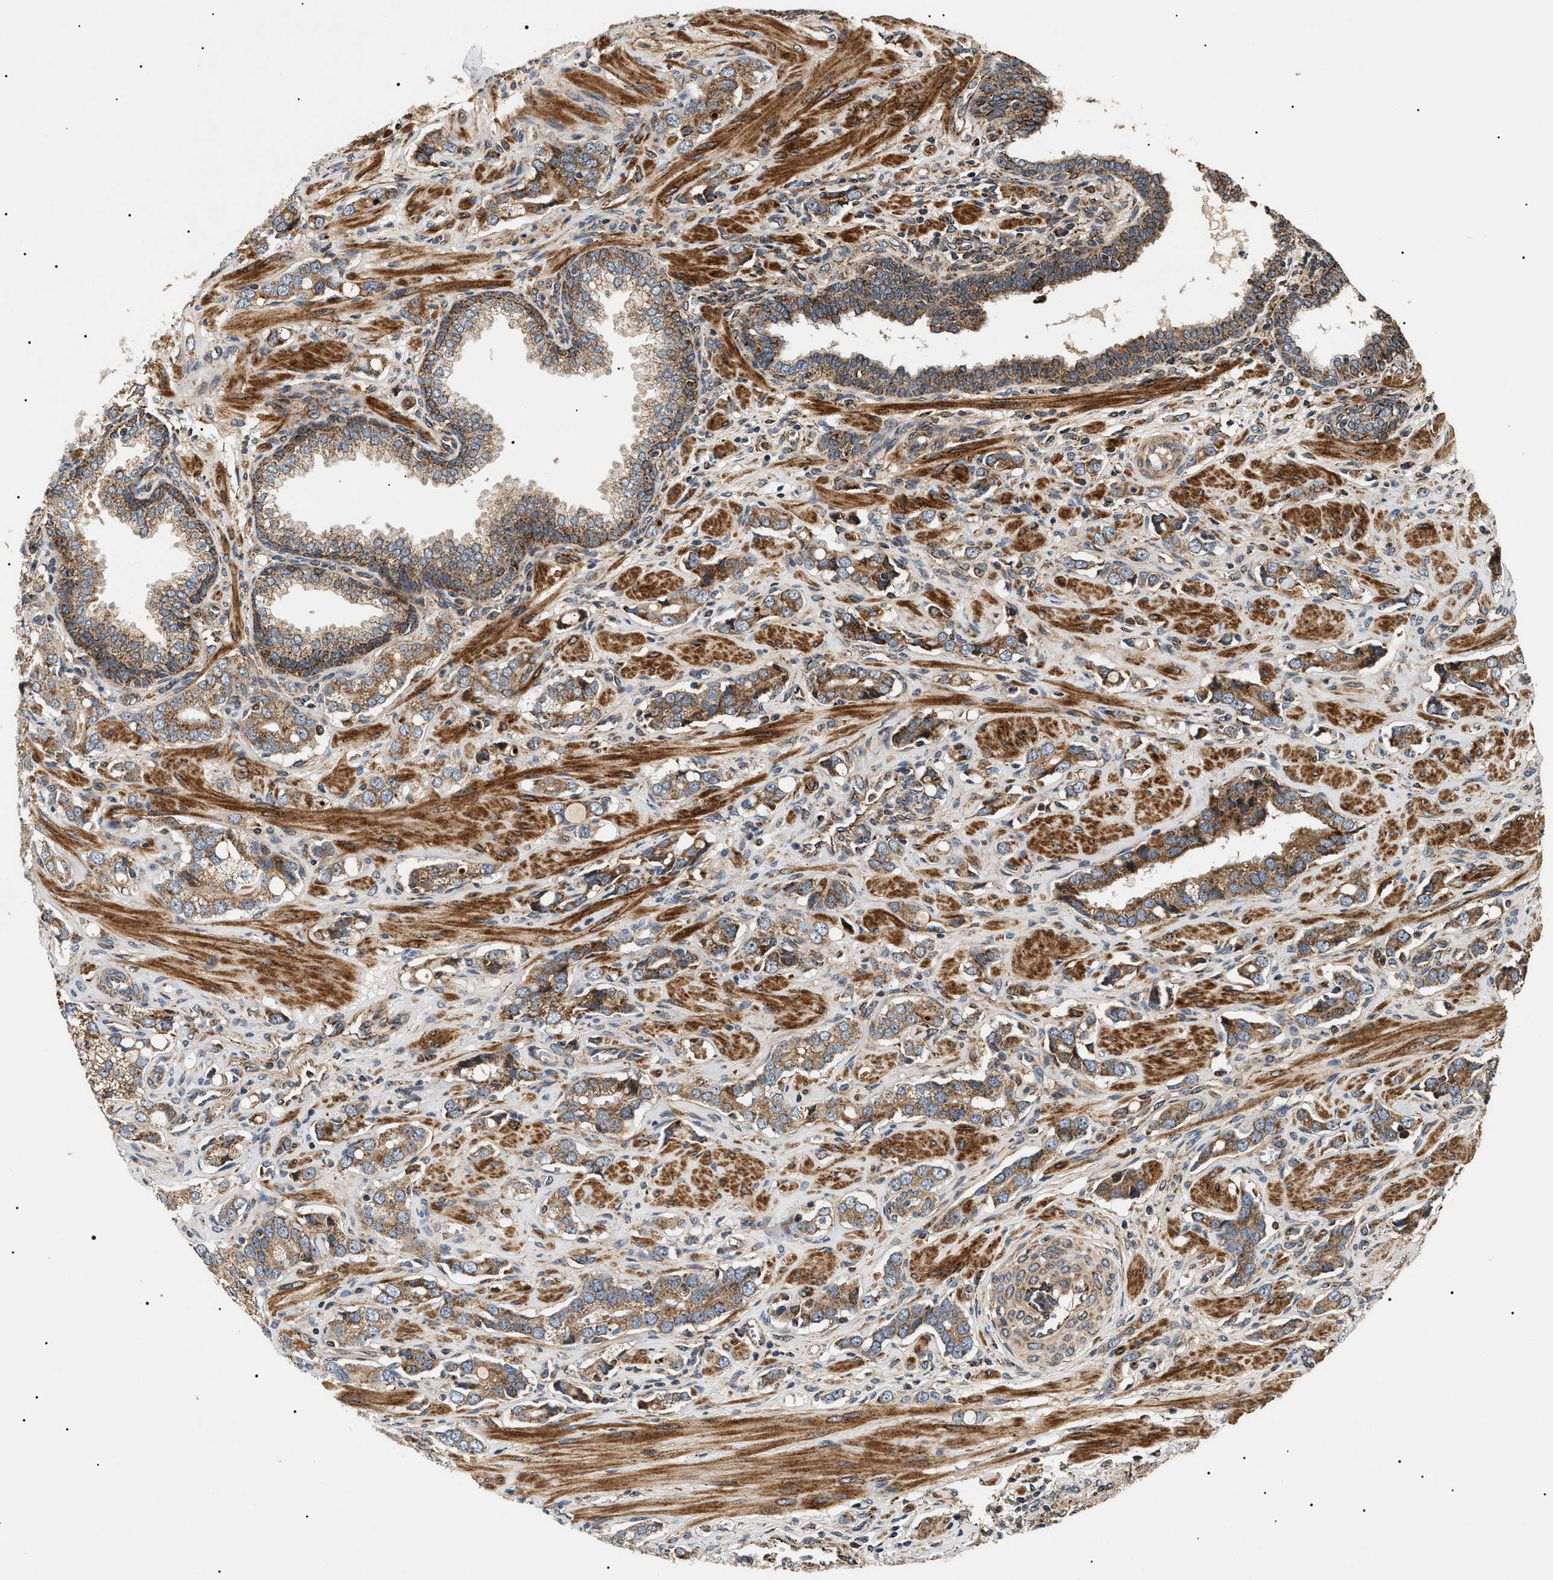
{"staining": {"intensity": "moderate", "quantity": ">75%", "location": "cytoplasmic/membranous"}, "tissue": "prostate cancer", "cell_type": "Tumor cells", "image_type": "cancer", "snomed": [{"axis": "morphology", "description": "Adenocarcinoma, High grade"}, {"axis": "topography", "description": "Prostate"}], "caption": "Prostate cancer stained for a protein displays moderate cytoplasmic/membranous positivity in tumor cells.", "gene": "ZBTB26", "patient": {"sex": "male", "age": 52}}